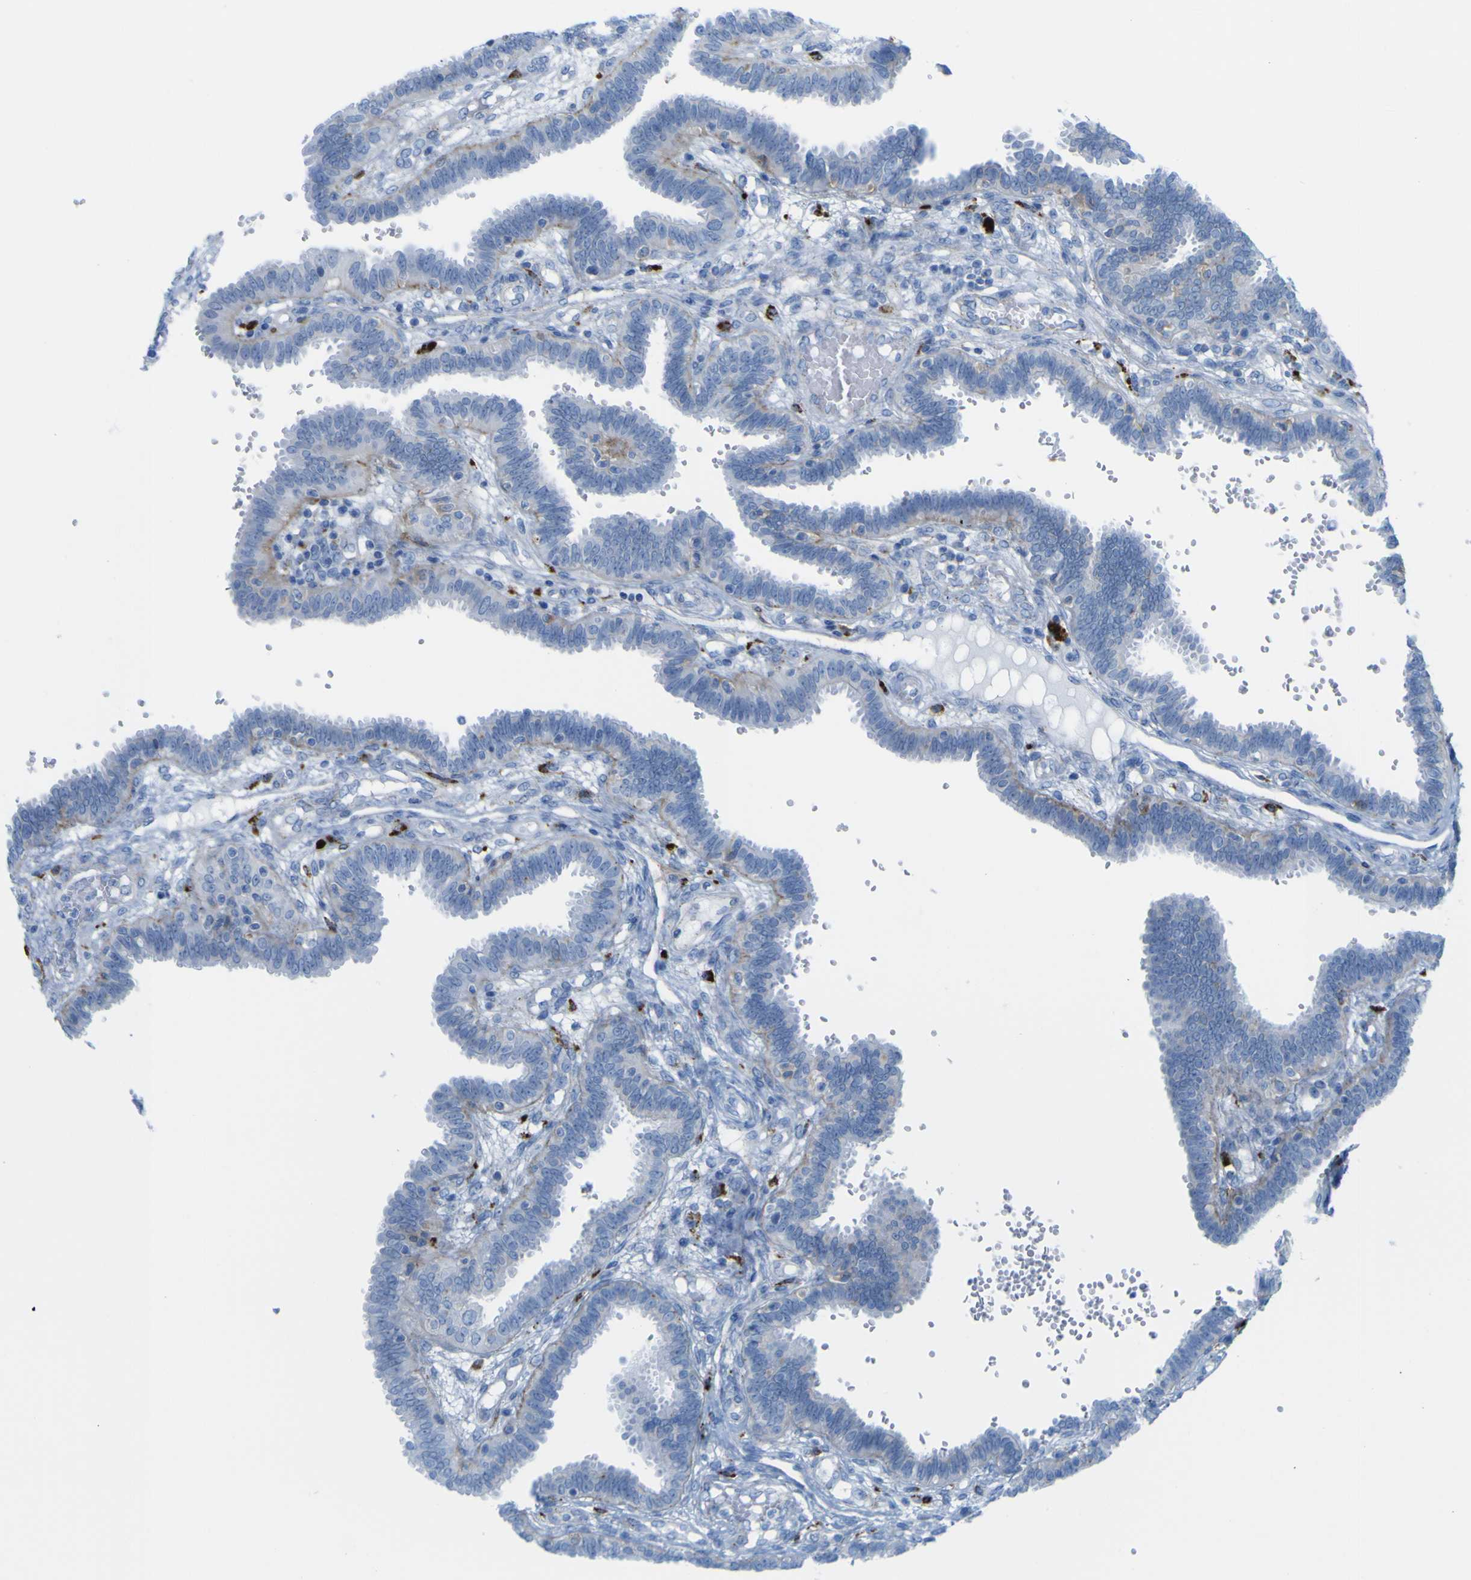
{"staining": {"intensity": "negative", "quantity": "none", "location": "none"}, "tissue": "fallopian tube", "cell_type": "Glandular cells", "image_type": "normal", "snomed": [{"axis": "morphology", "description": "Normal tissue, NOS"}, {"axis": "topography", "description": "Fallopian tube"}], "caption": "DAB (3,3'-diaminobenzidine) immunohistochemical staining of benign human fallopian tube reveals no significant staining in glandular cells.", "gene": "PLD3", "patient": {"sex": "female", "age": 32}}